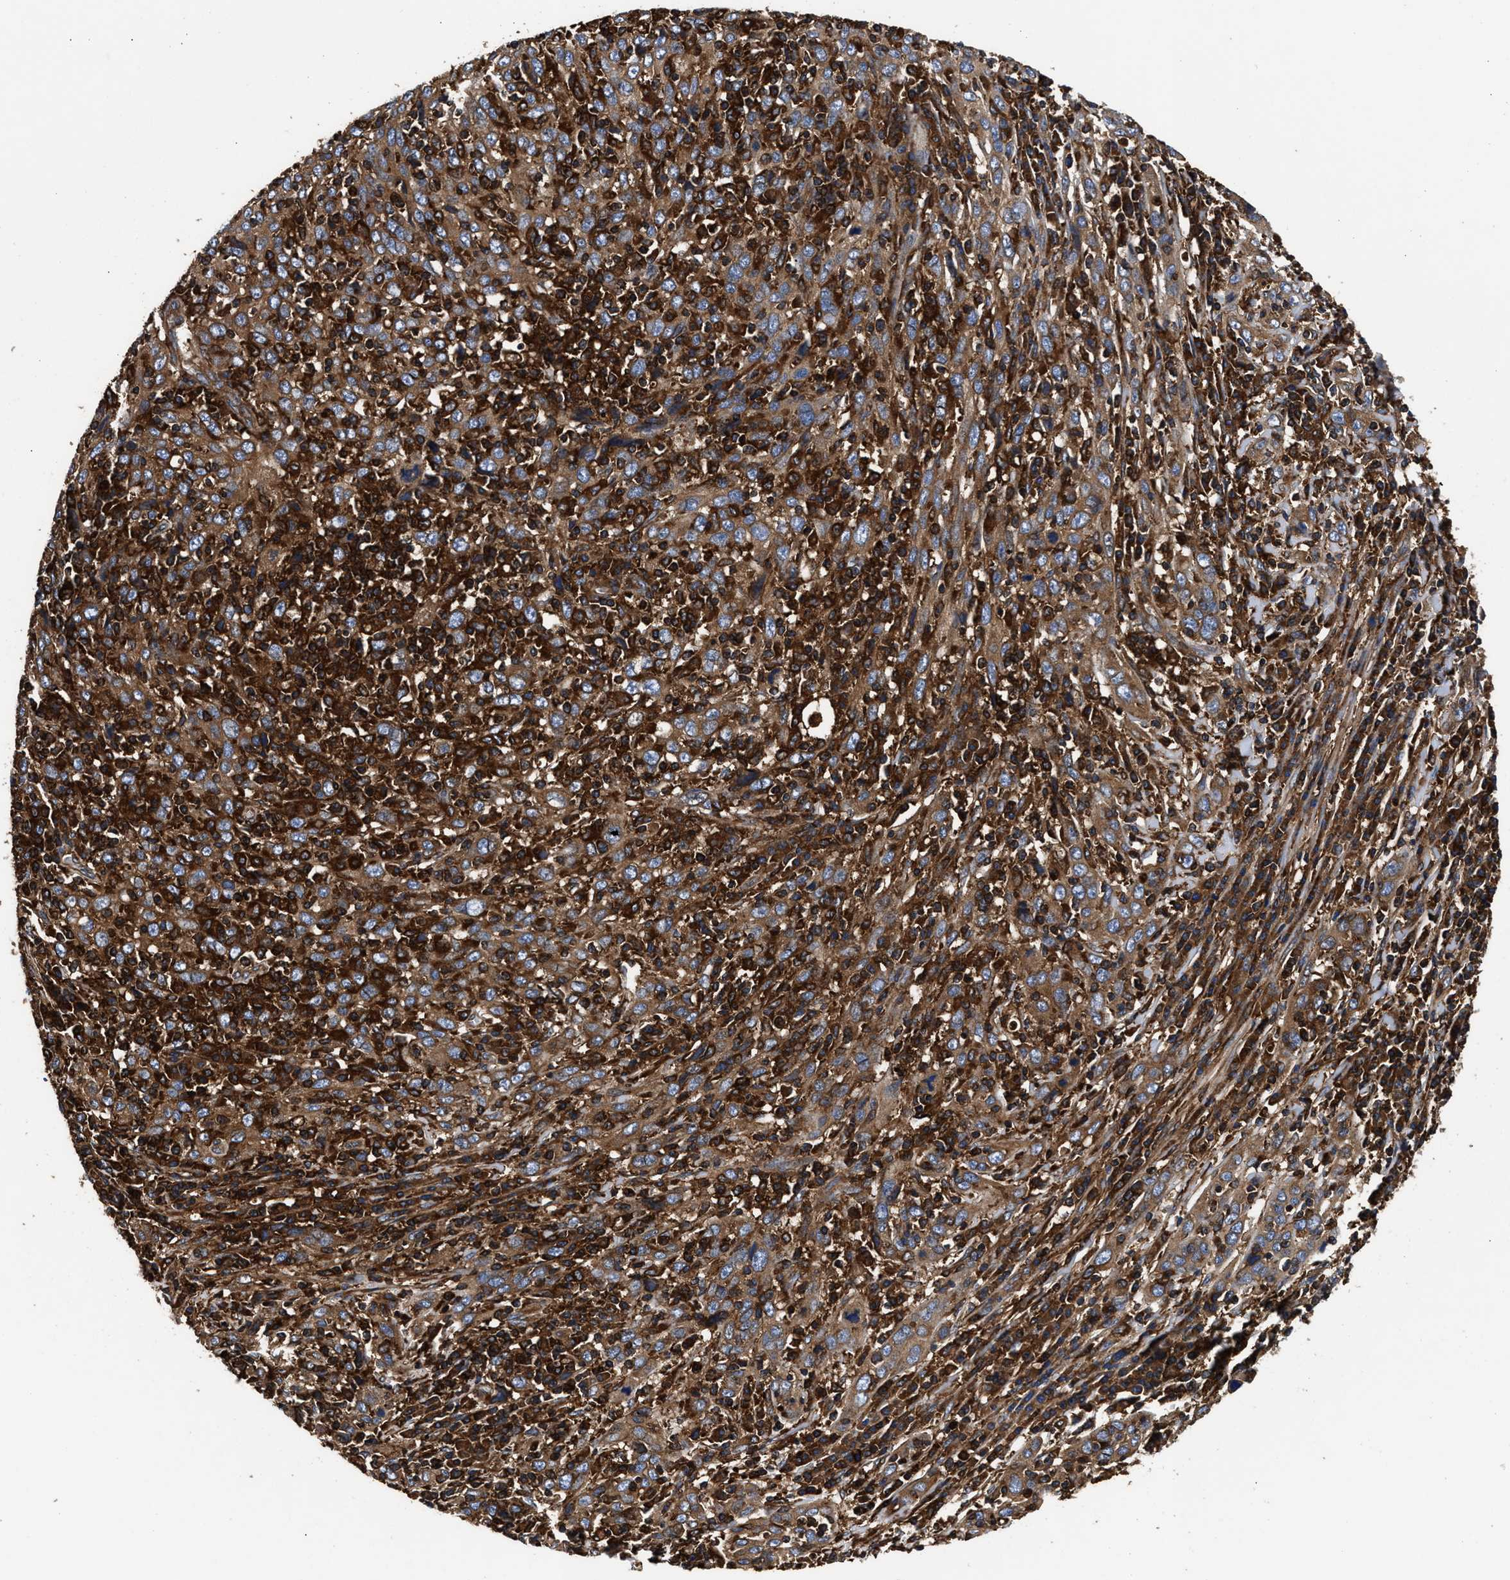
{"staining": {"intensity": "moderate", "quantity": ">75%", "location": "cytoplasmic/membranous"}, "tissue": "cervical cancer", "cell_type": "Tumor cells", "image_type": "cancer", "snomed": [{"axis": "morphology", "description": "Squamous cell carcinoma, NOS"}, {"axis": "topography", "description": "Cervix"}], "caption": "Protein expression analysis of human cervical squamous cell carcinoma reveals moderate cytoplasmic/membranous staining in about >75% of tumor cells. The staining was performed using DAB (3,3'-diaminobenzidine) to visualize the protein expression in brown, while the nuclei were stained in blue with hematoxylin (Magnification: 20x).", "gene": "KYAT1", "patient": {"sex": "female", "age": 46}}